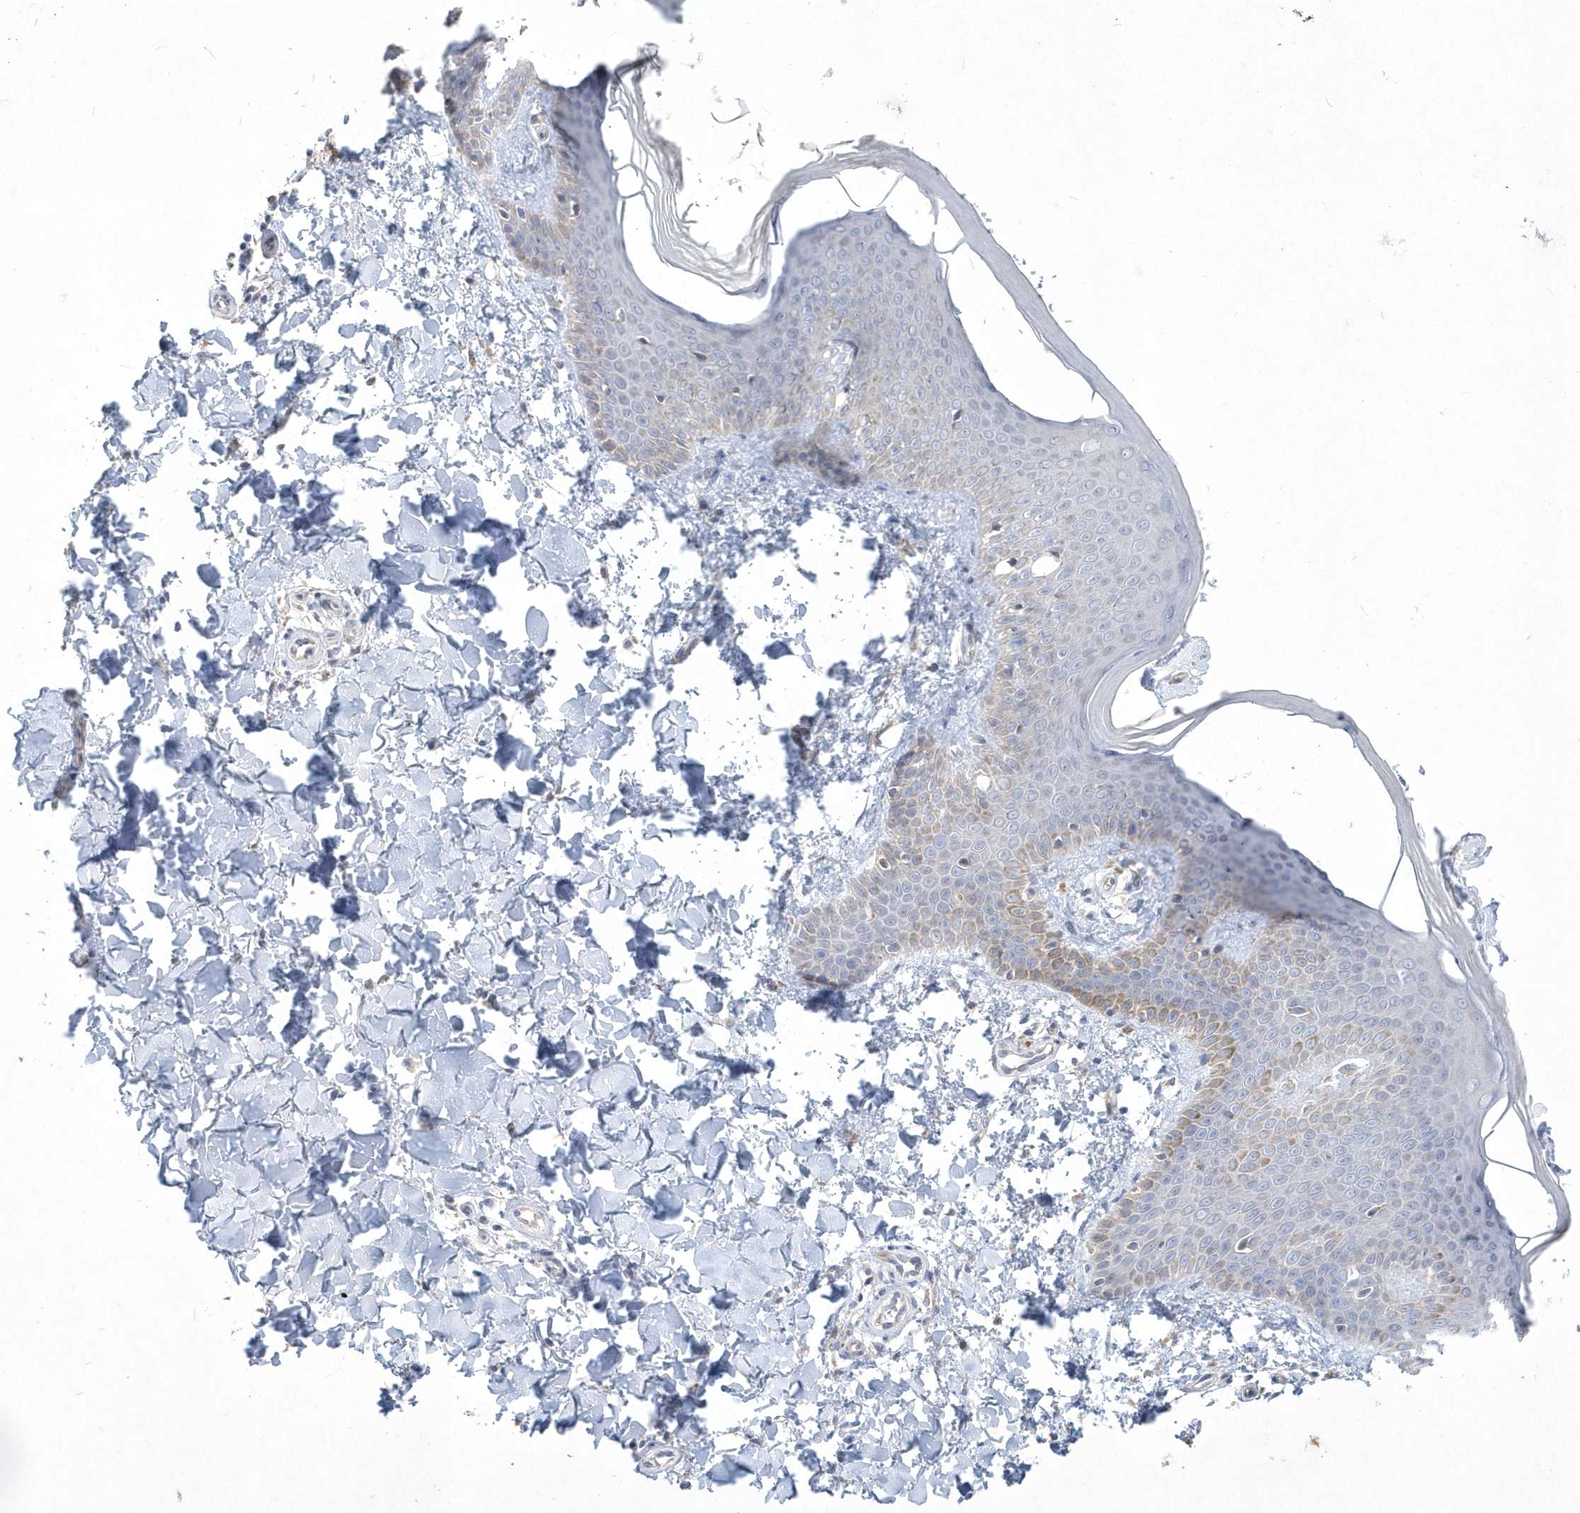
{"staining": {"intensity": "negative", "quantity": "none", "location": "none"}, "tissue": "skin", "cell_type": "Fibroblasts", "image_type": "normal", "snomed": [{"axis": "morphology", "description": "Normal tissue, NOS"}, {"axis": "topography", "description": "Skin"}], "caption": "Immunohistochemical staining of normal skin reveals no significant positivity in fibroblasts. Nuclei are stained in blue.", "gene": "DGAT1", "patient": {"sex": "male", "age": 36}}